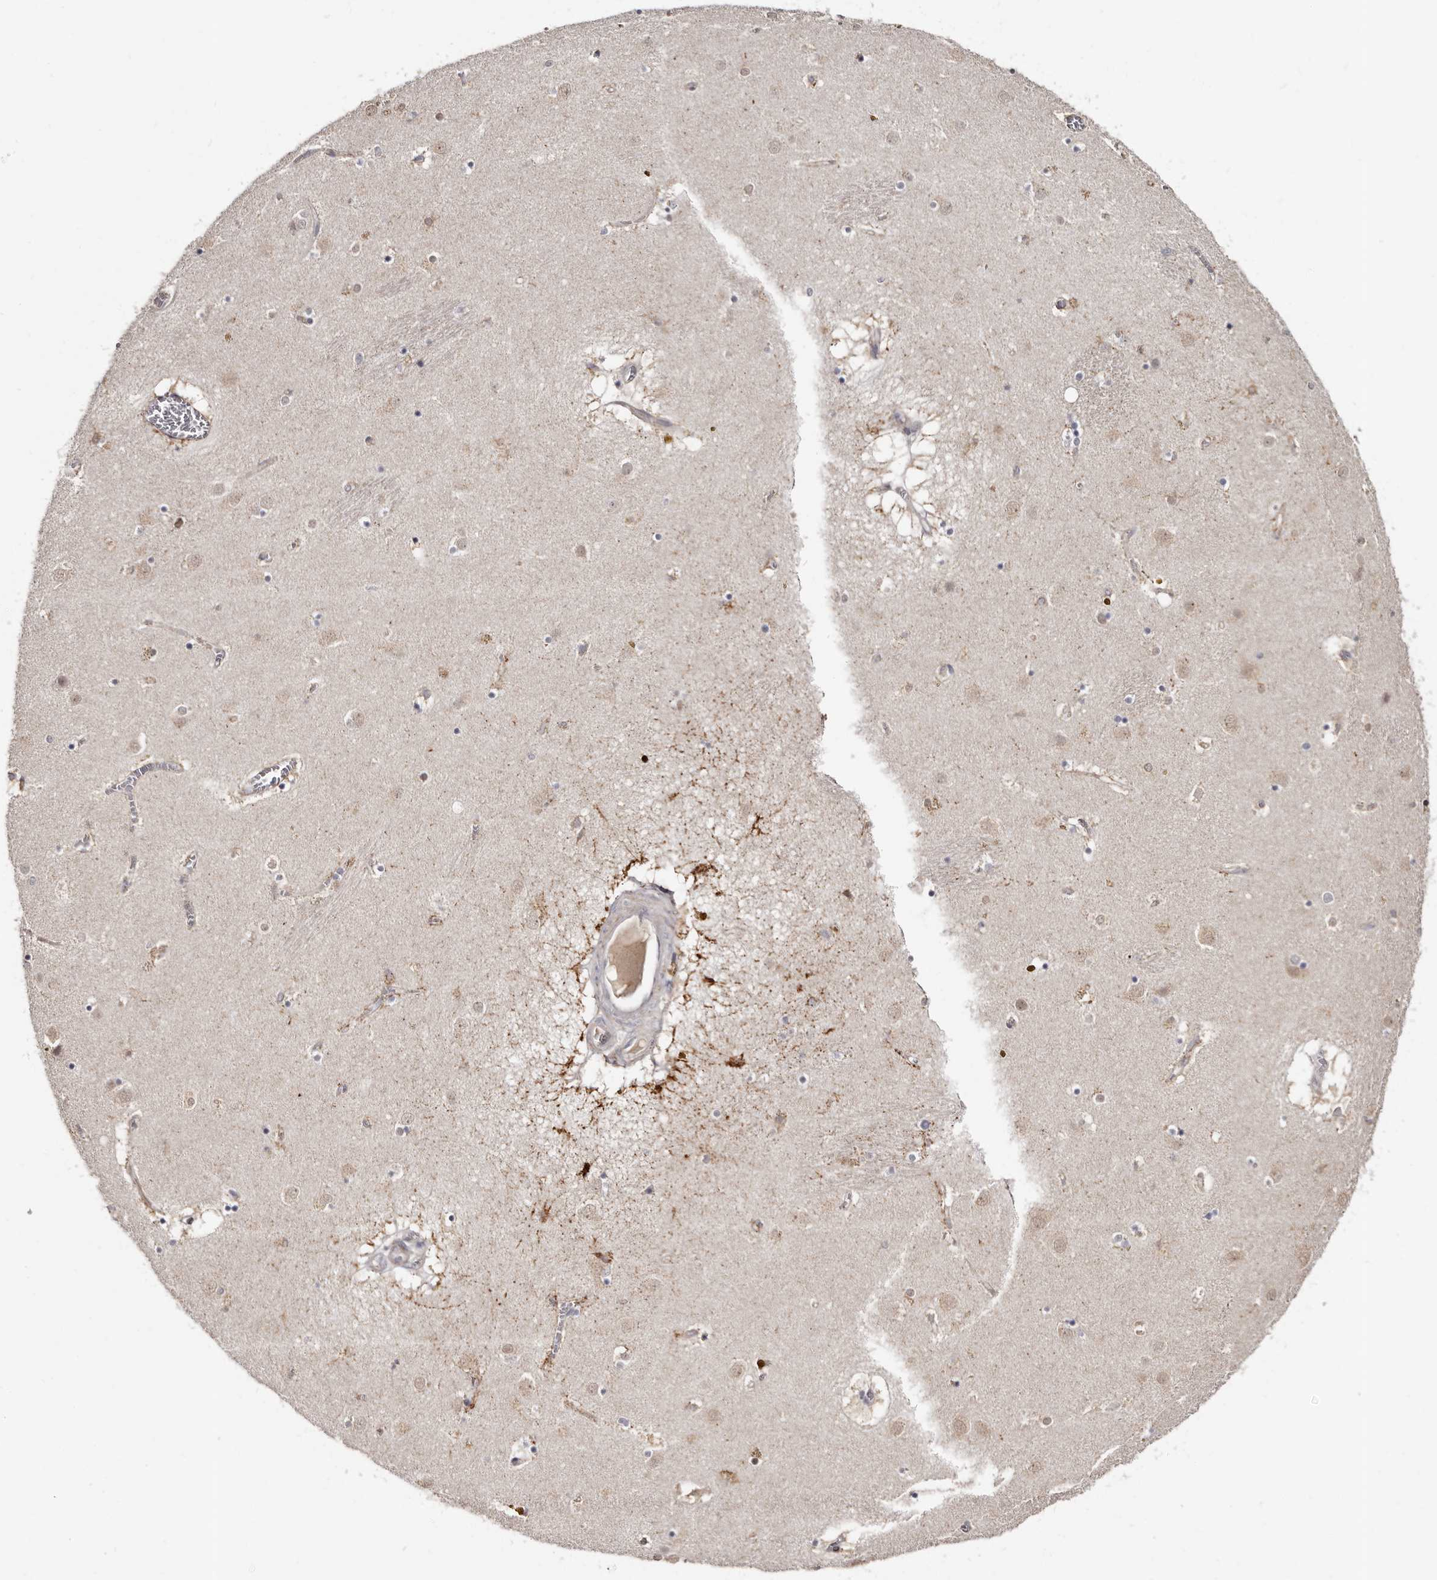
{"staining": {"intensity": "negative", "quantity": "none", "location": "none"}, "tissue": "caudate", "cell_type": "Glial cells", "image_type": "normal", "snomed": [{"axis": "morphology", "description": "Normal tissue, NOS"}, {"axis": "topography", "description": "Lateral ventricle wall"}], "caption": "Glial cells show no significant positivity in normal caudate. (DAB IHC, high magnification).", "gene": "PHF20L1", "patient": {"sex": "male", "age": 70}}